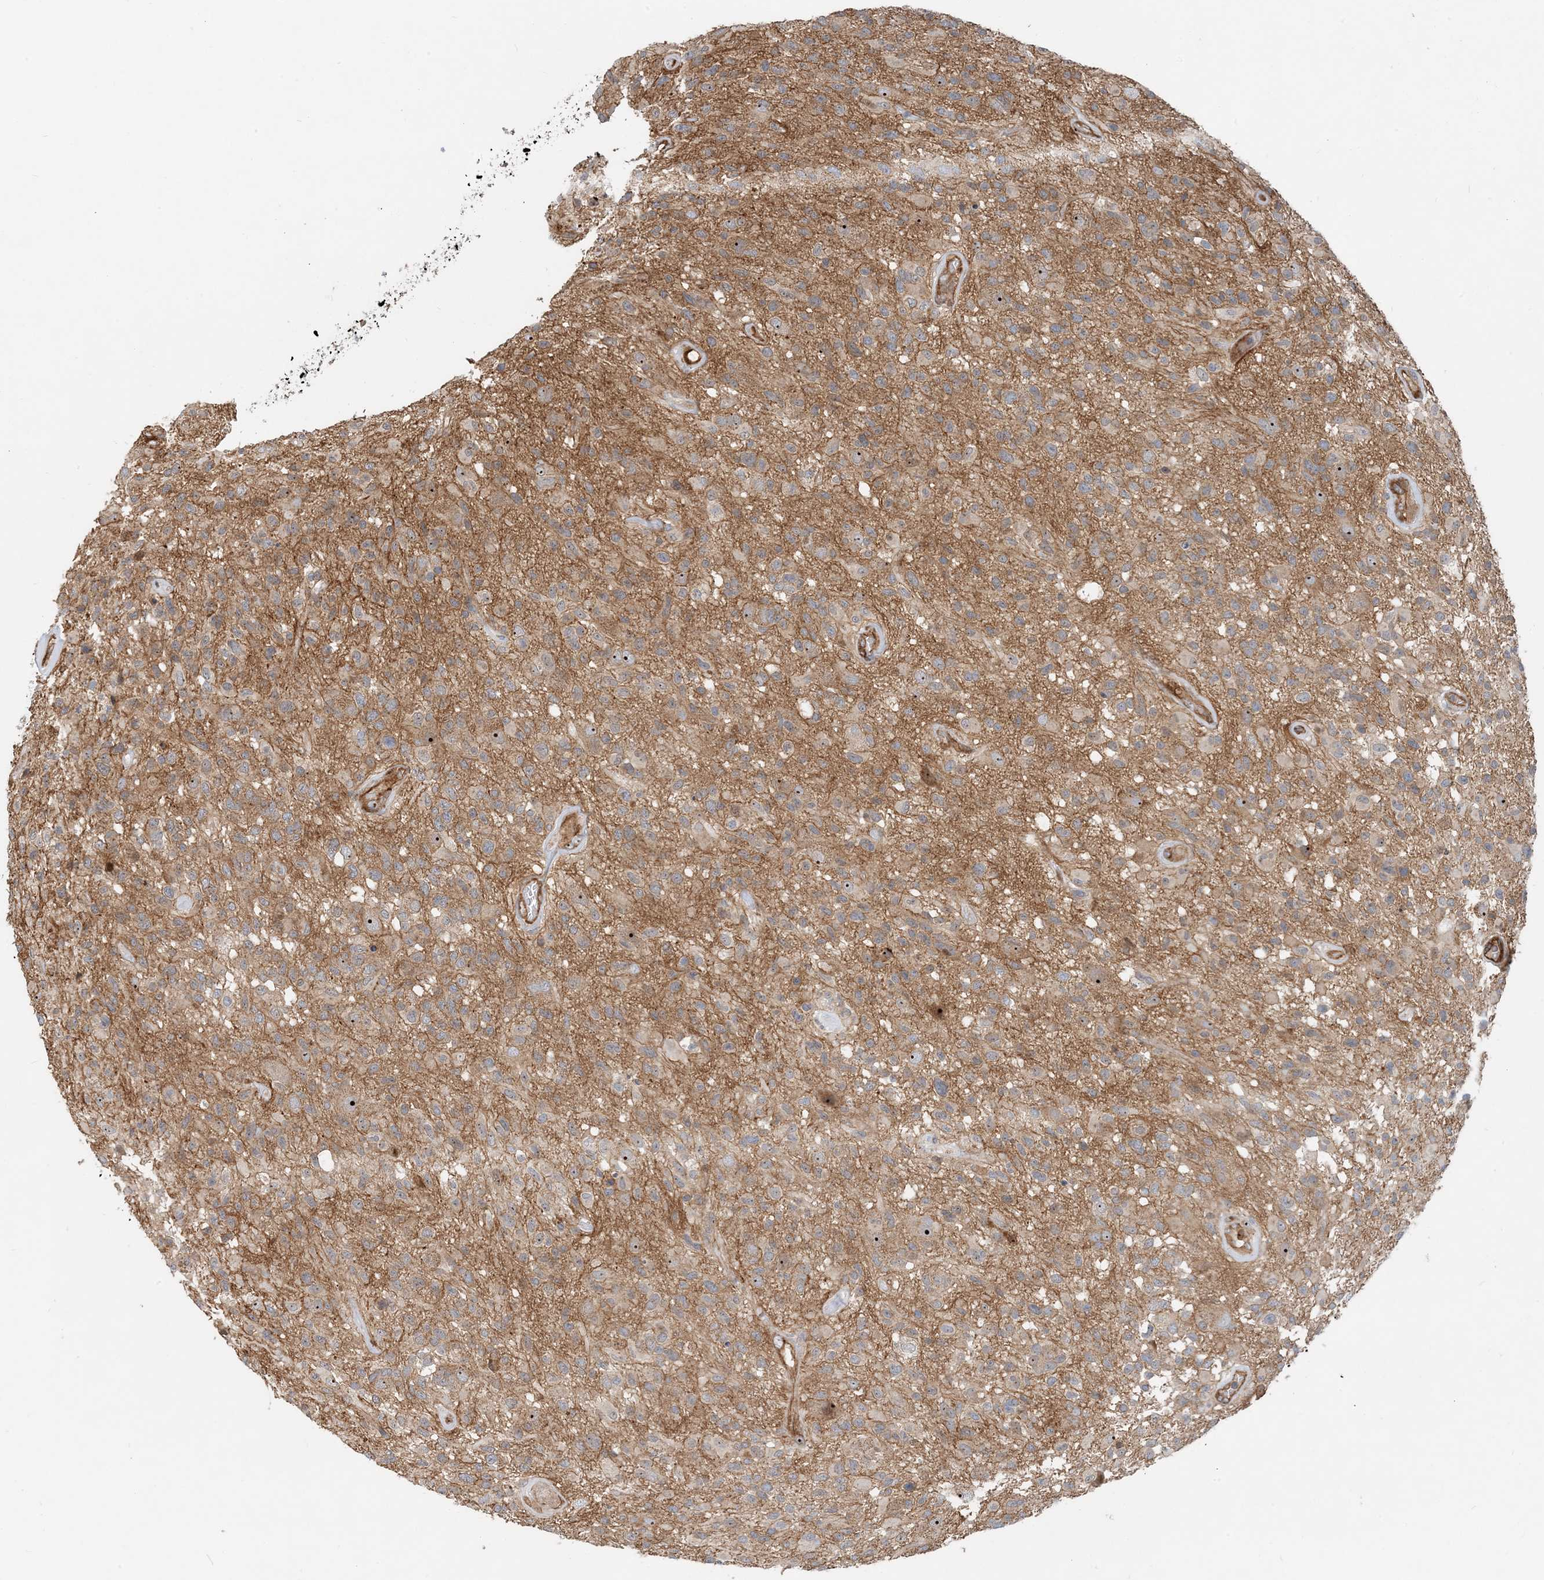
{"staining": {"intensity": "weak", "quantity": "25%-75%", "location": "cytoplasmic/membranous"}, "tissue": "glioma", "cell_type": "Tumor cells", "image_type": "cancer", "snomed": [{"axis": "morphology", "description": "Glioma, malignant, High grade"}, {"axis": "morphology", "description": "Glioblastoma, NOS"}, {"axis": "topography", "description": "Brain"}], "caption": "This histopathology image demonstrates immunohistochemistry (IHC) staining of human glioma, with low weak cytoplasmic/membranous positivity in approximately 25%-75% of tumor cells.", "gene": "MYL5", "patient": {"sex": "male", "age": 60}}